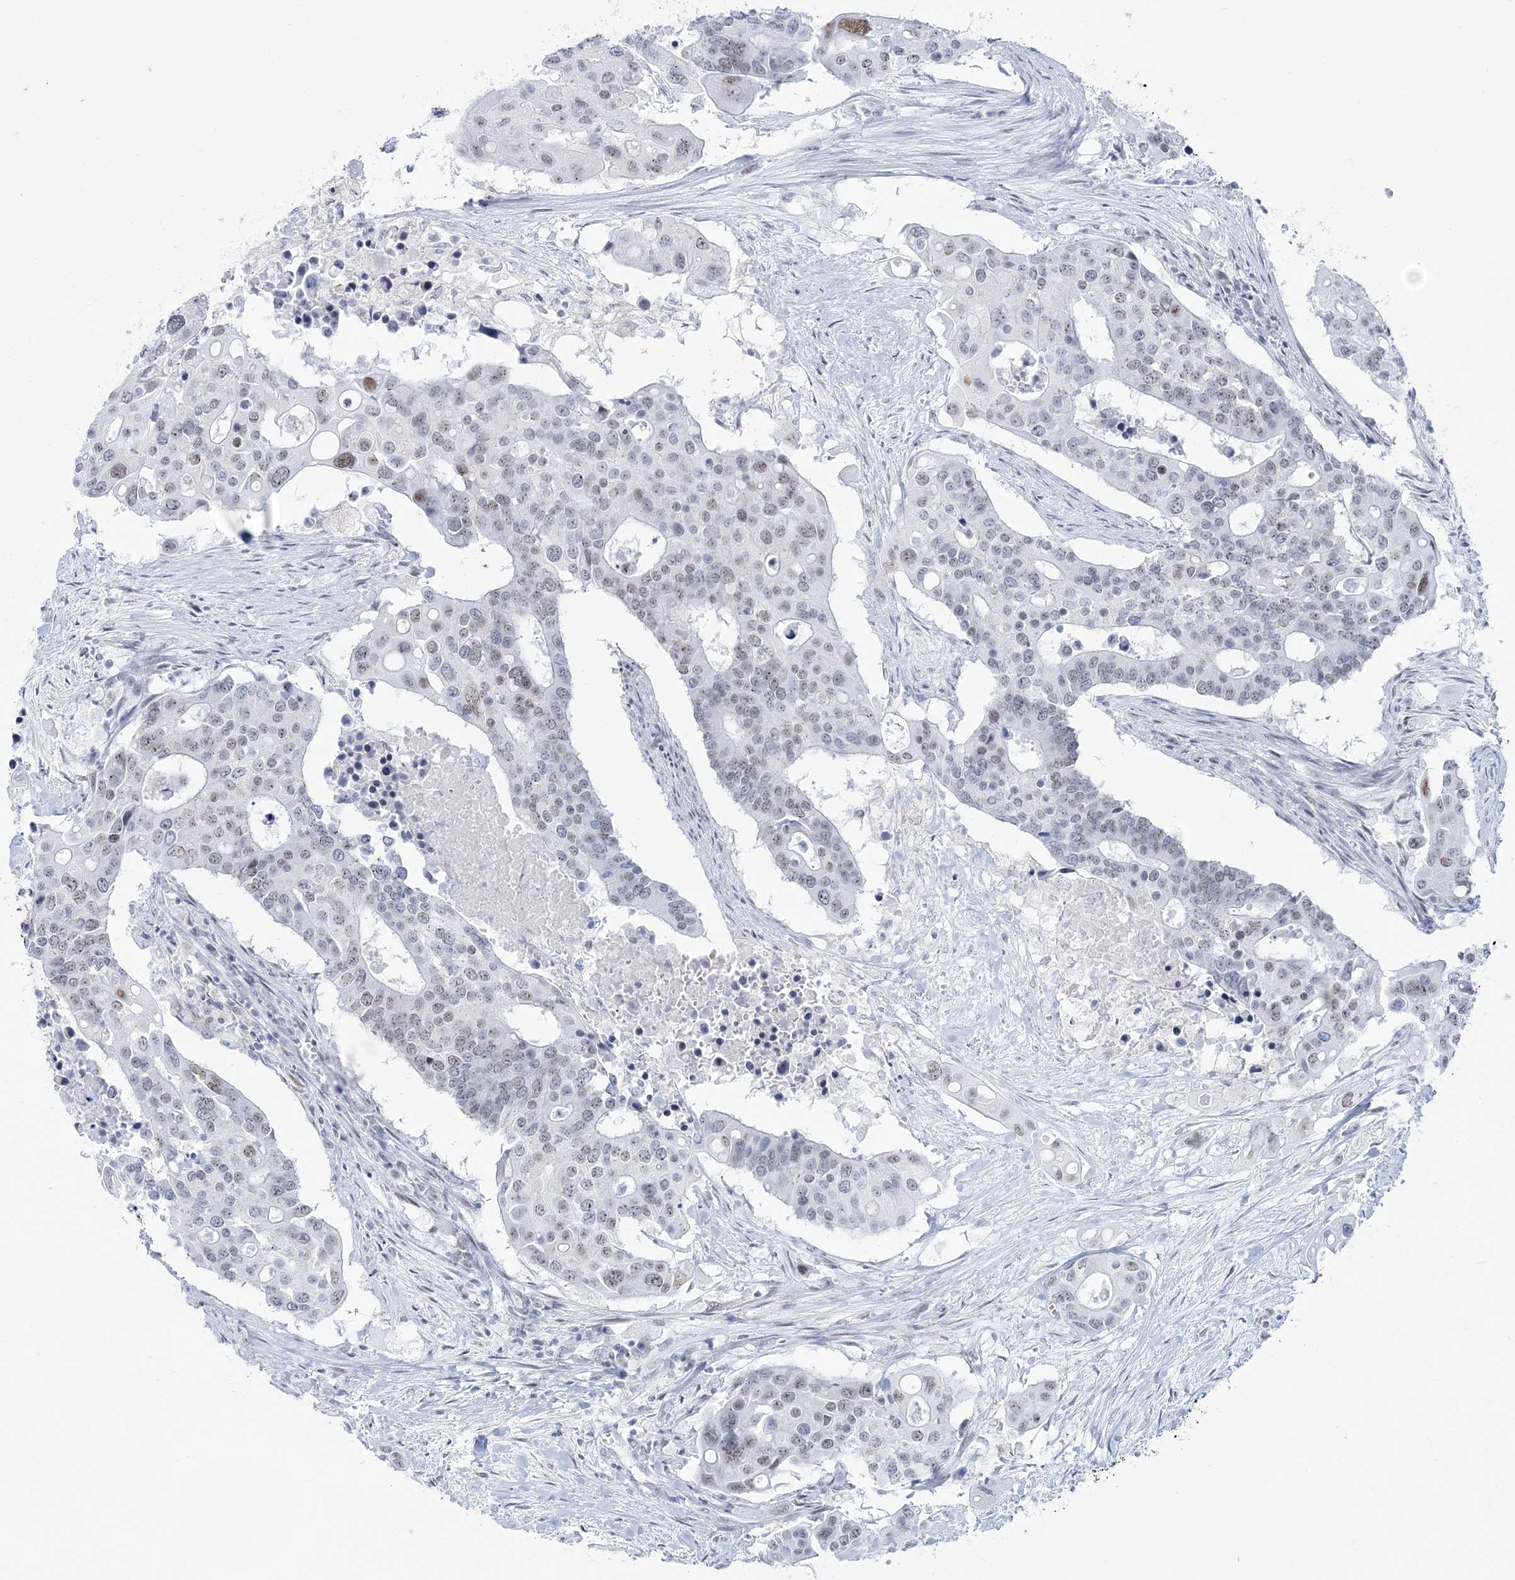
{"staining": {"intensity": "weak", "quantity": "<25%", "location": "nuclear"}, "tissue": "colorectal cancer", "cell_type": "Tumor cells", "image_type": "cancer", "snomed": [{"axis": "morphology", "description": "Adenocarcinoma, NOS"}, {"axis": "topography", "description": "Colon"}], "caption": "High power microscopy micrograph of an immunohistochemistry (IHC) micrograph of colorectal cancer, revealing no significant expression in tumor cells.", "gene": "ZNF843", "patient": {"sex": "male", "age": 77}}